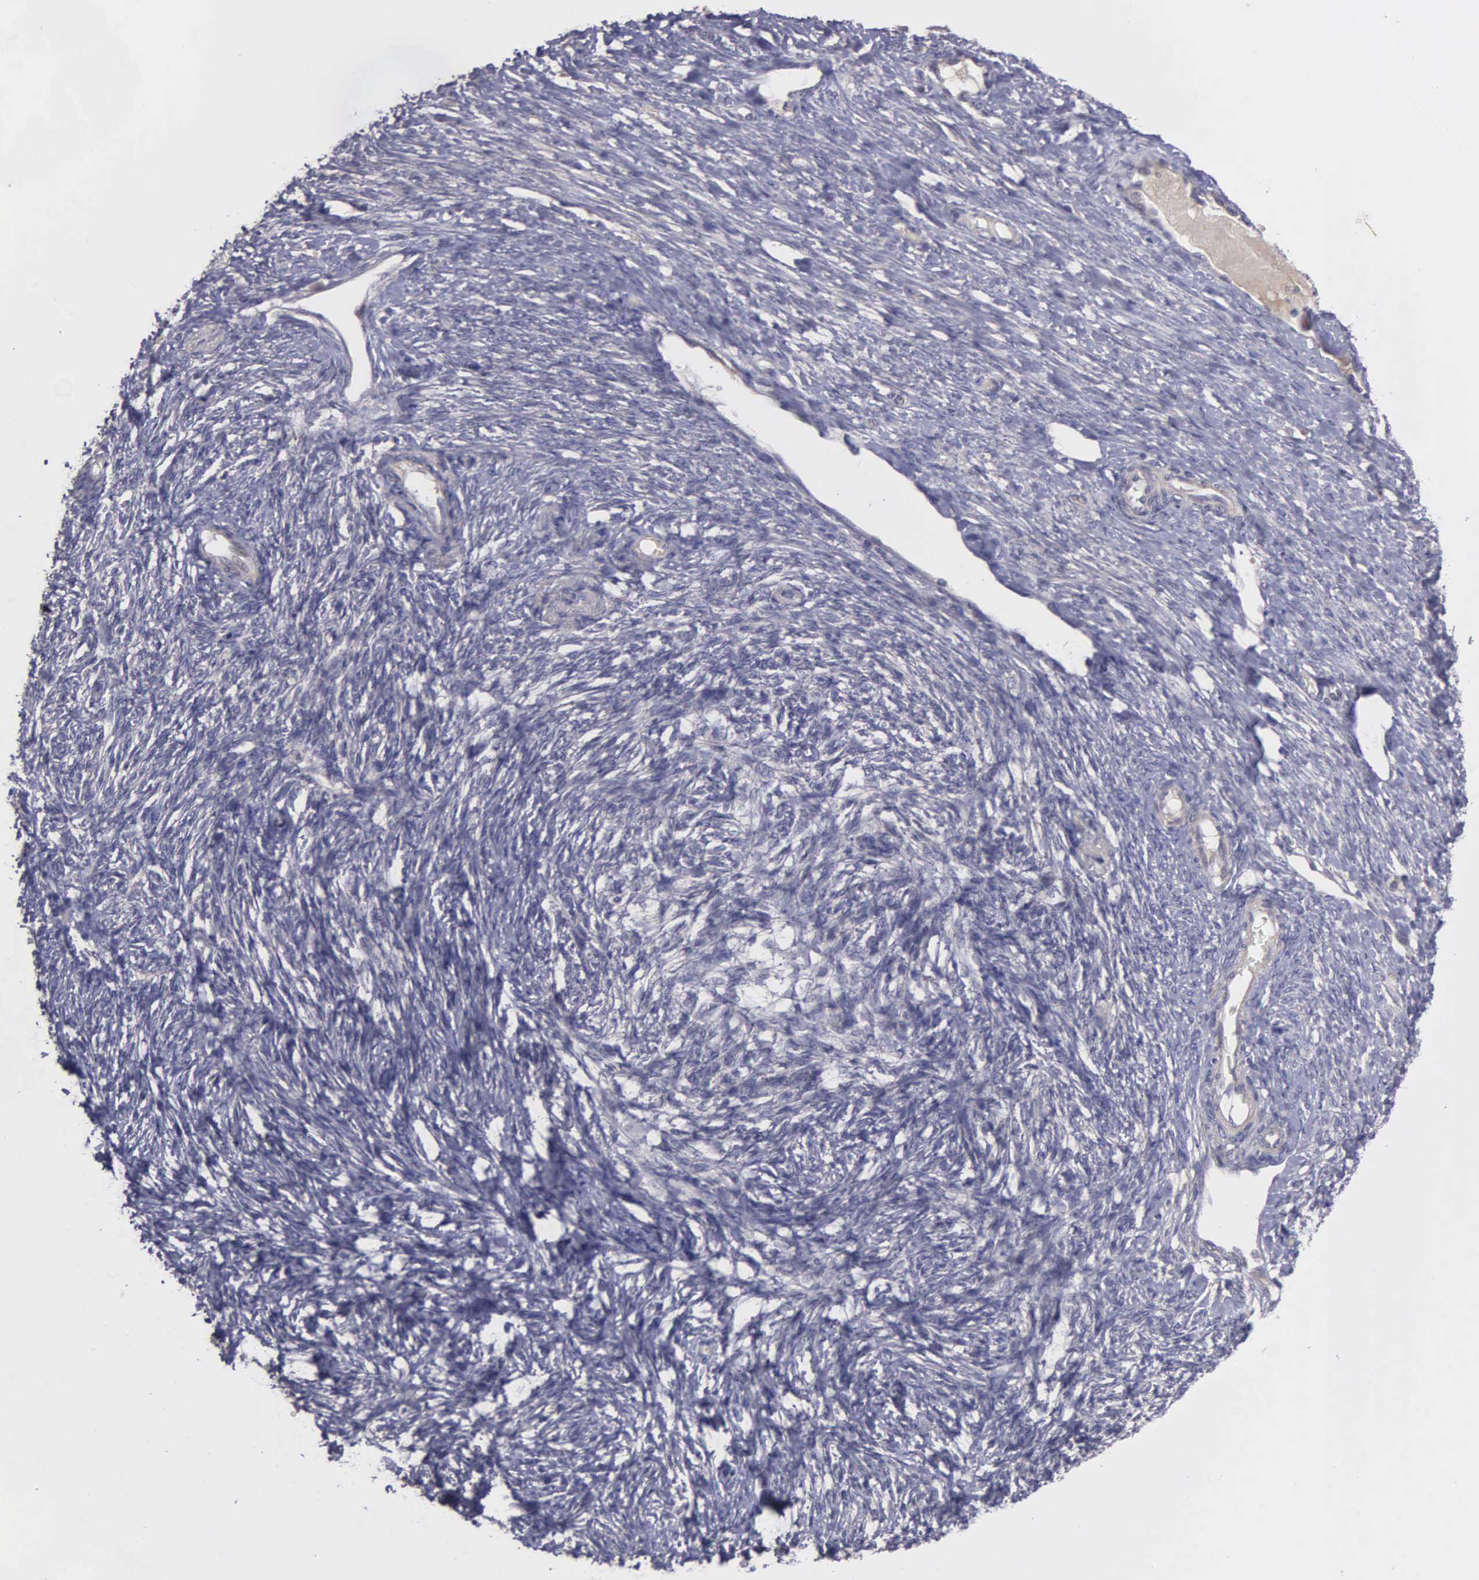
{"staining": {"intensity": "negative", "quantity": "none", "location": "none"}, "tissue": "ovarian cancer", "cell_type": "Tumor cells", "image_type": "cancer", "snomed": [{"axis": "morphology", "description": "Normal tissue, NOS"}, {"axis": "morphology", "description": "Cystadenocarcinoma, serous, NOS"}, {"axis": "topography", "description": "Ovary"}], "caption": "Immunohistochemistry image of ovarian cancer stained for a protein (brown), which shows no expression in tumor cells.", "gene": "RTL10", "patient": {"sex": "female", "age": 62}}